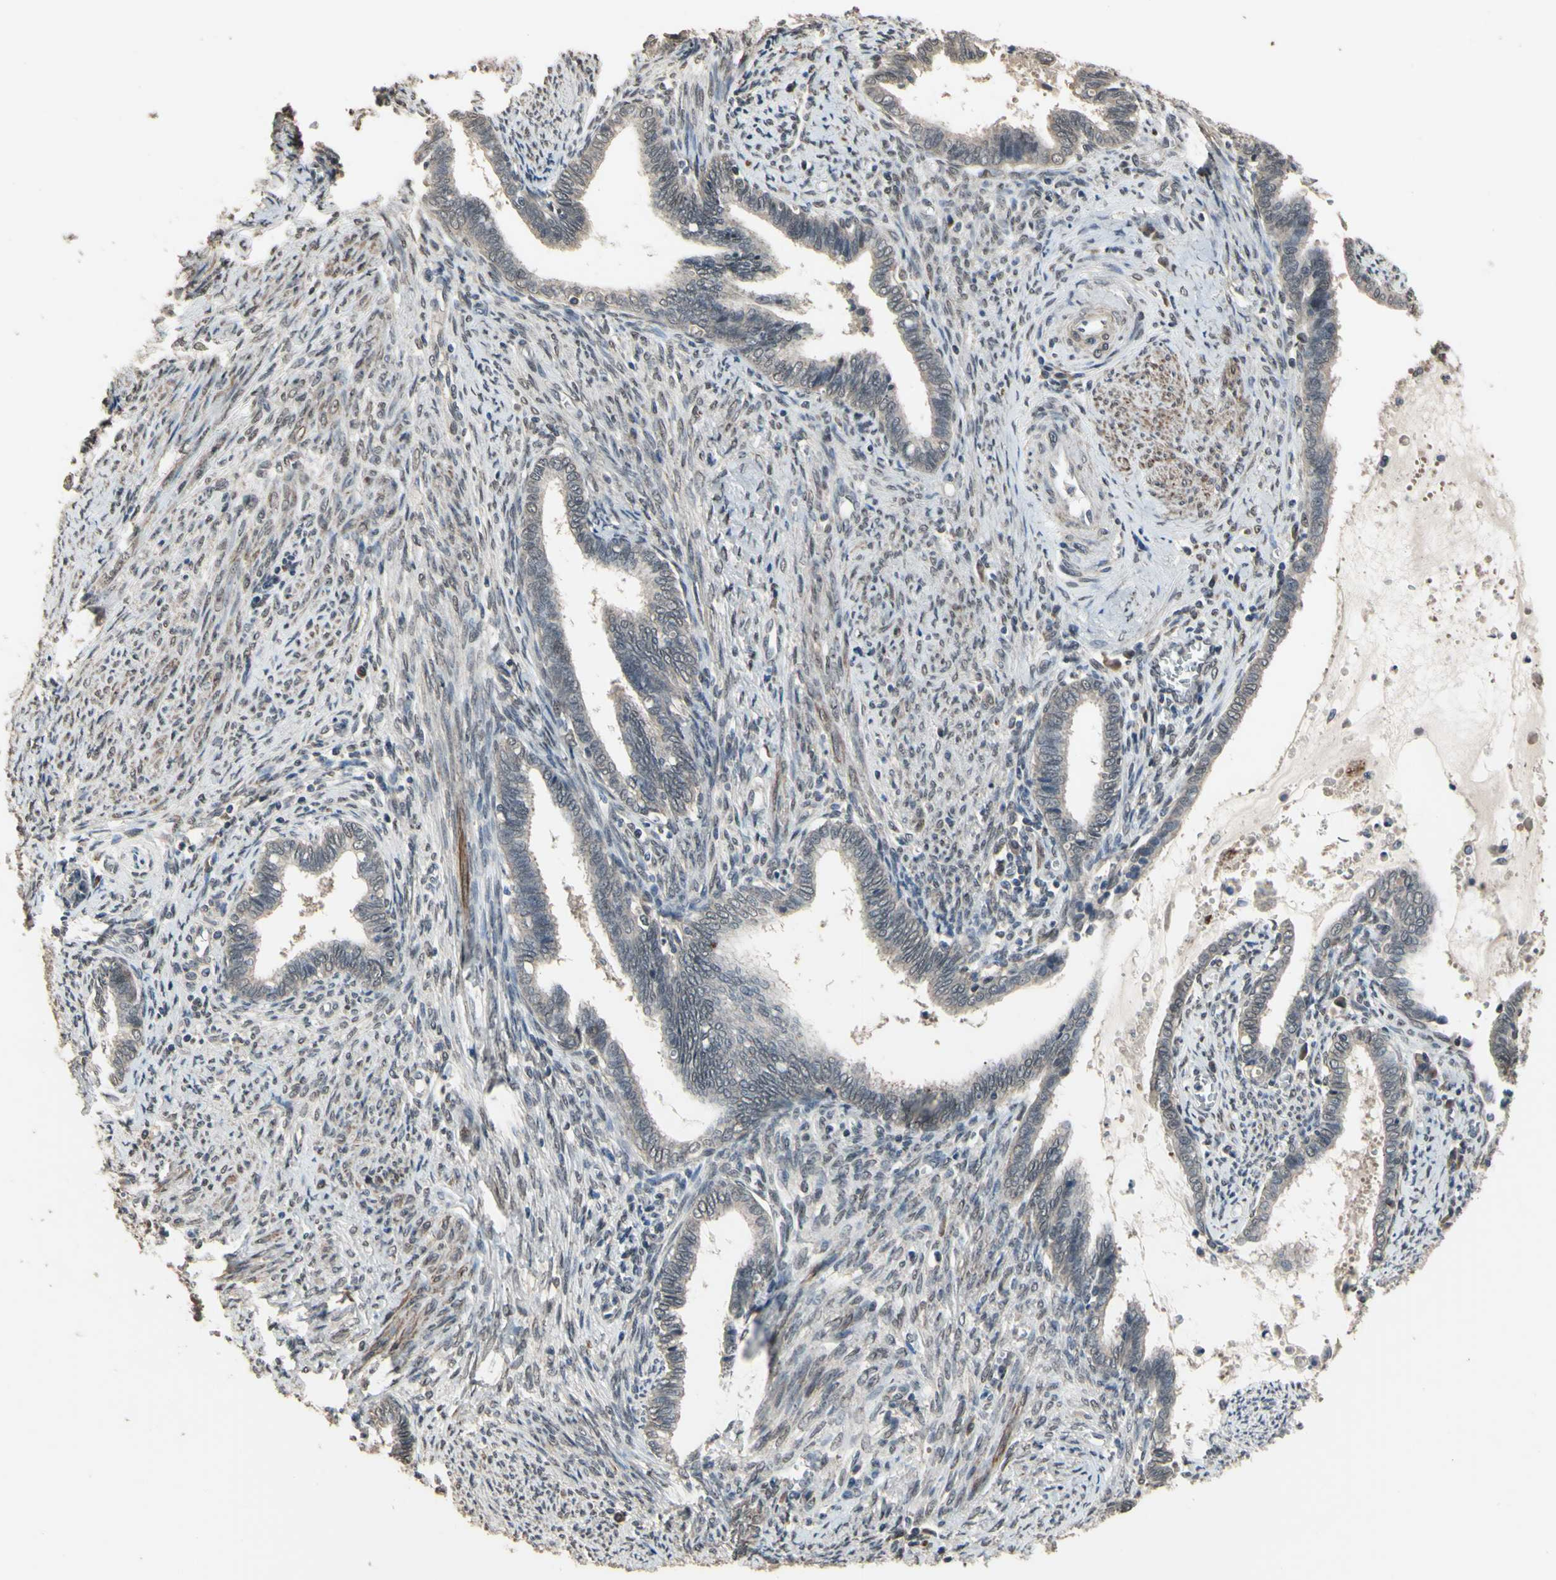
{"staining": {"intensity": "negative", "quantity": "none", "location": "none"}, "tissue": "cervical cancer", "cell_type": "Tumor cells", "image_type": "cancer", "snomed": [{"axis": "morphology", "description": "Adenocarcinoma, NOS"}, {"axis": "topography", "description": "Cervix"}], "caption": "This is an immunohistochemistry photomicrograph of human cervical cancer. There is no positivity in tumor cells.", "gene": "ZNF174", "patient": {"sex": "female", "age": 44}}